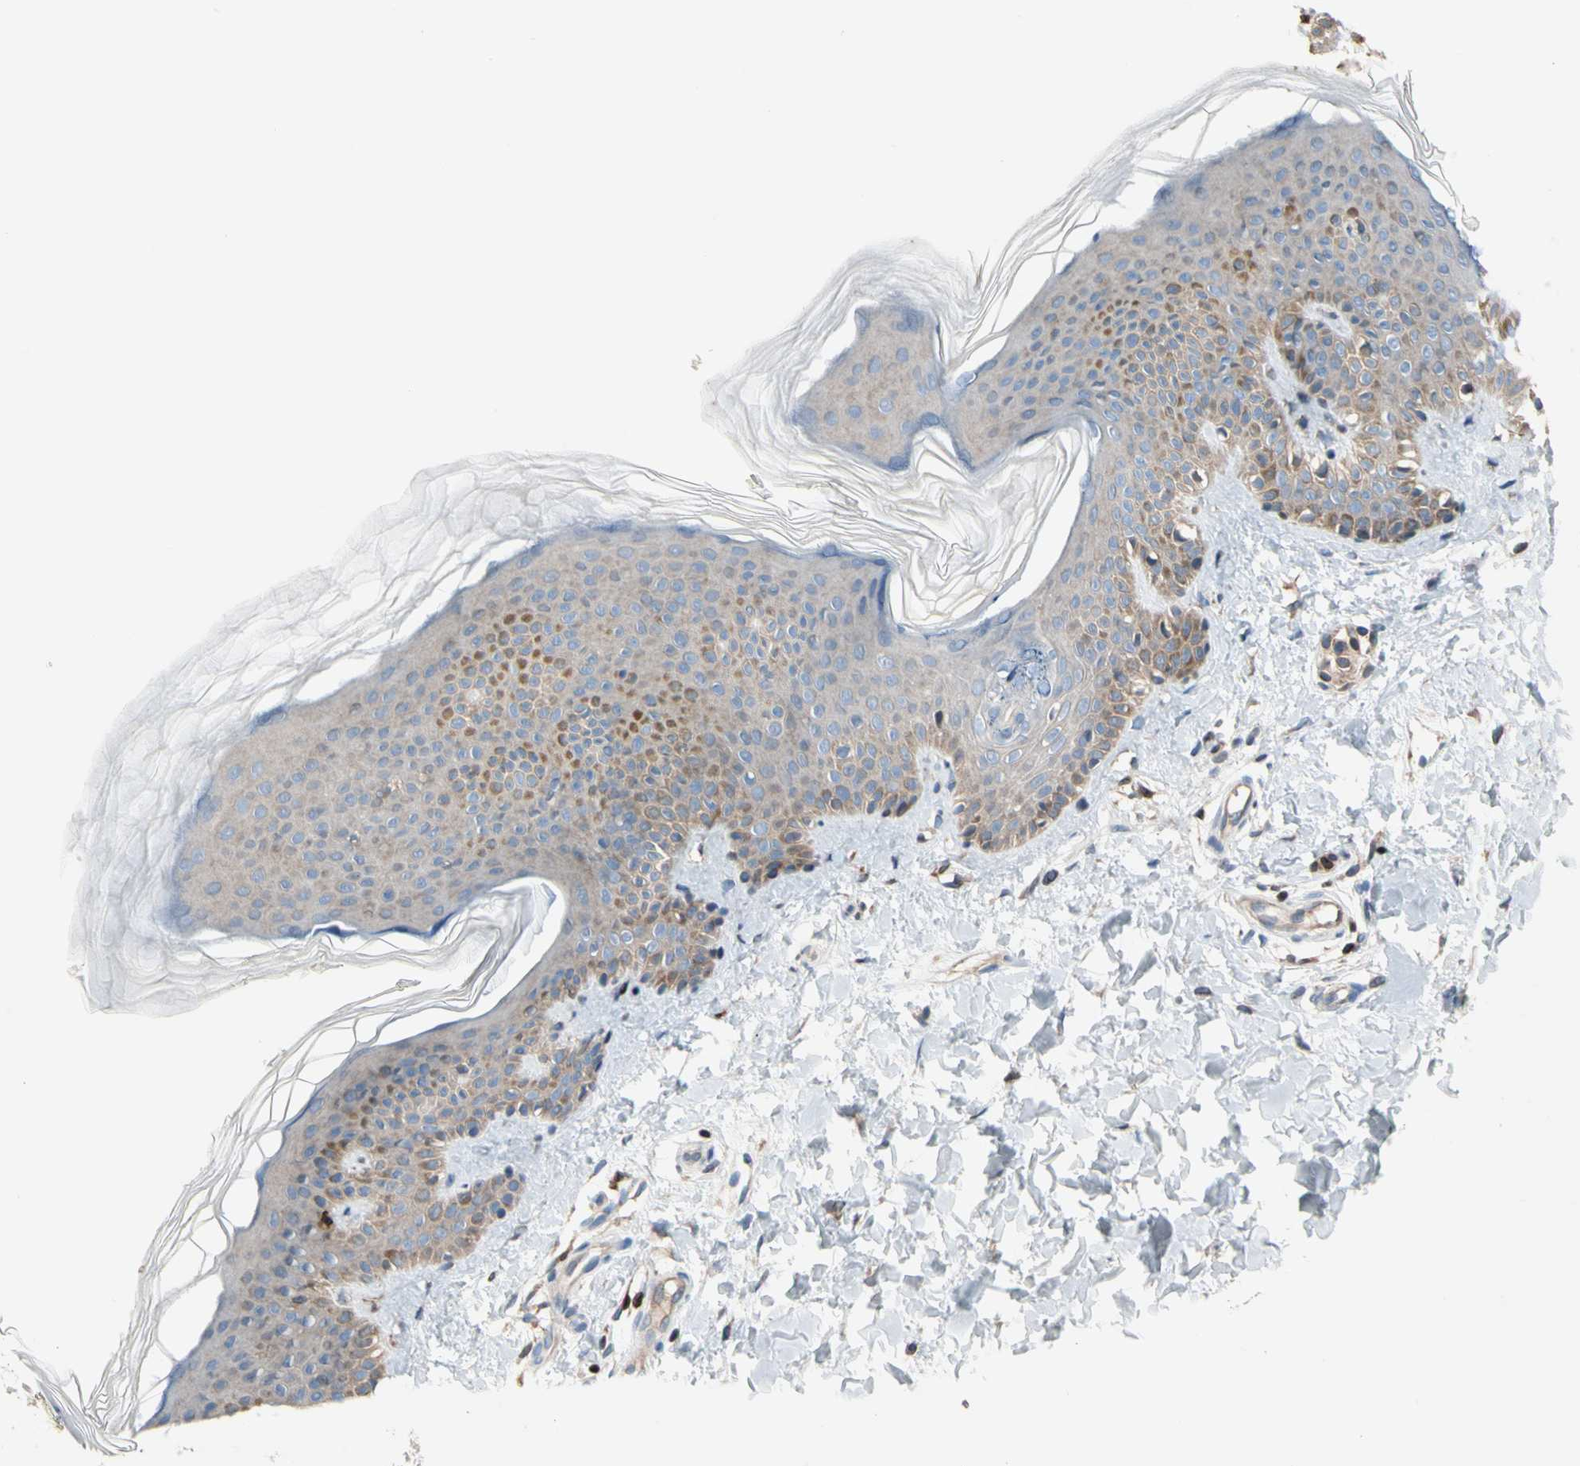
{"staining": {"intensity": "weak", "quantity": ">75%", "location": "cytoplasmic/membranous"}, "tissue": "skin", "cell_type": "Fibroblasts", "image_type": "normal", "snomed": [{"axis": "morphology", "description": "Normal tissue, NOS"}, {"axis": "topography", "description": "Skin"}], "caption": "This is a photomicrograph of IHC staining of normal skin, which shows weak staining in the cytoplasmic/membranous of fibroblasts.", "gene": "MAP3K3", "patient": {"sex": "male", "age": 16}}